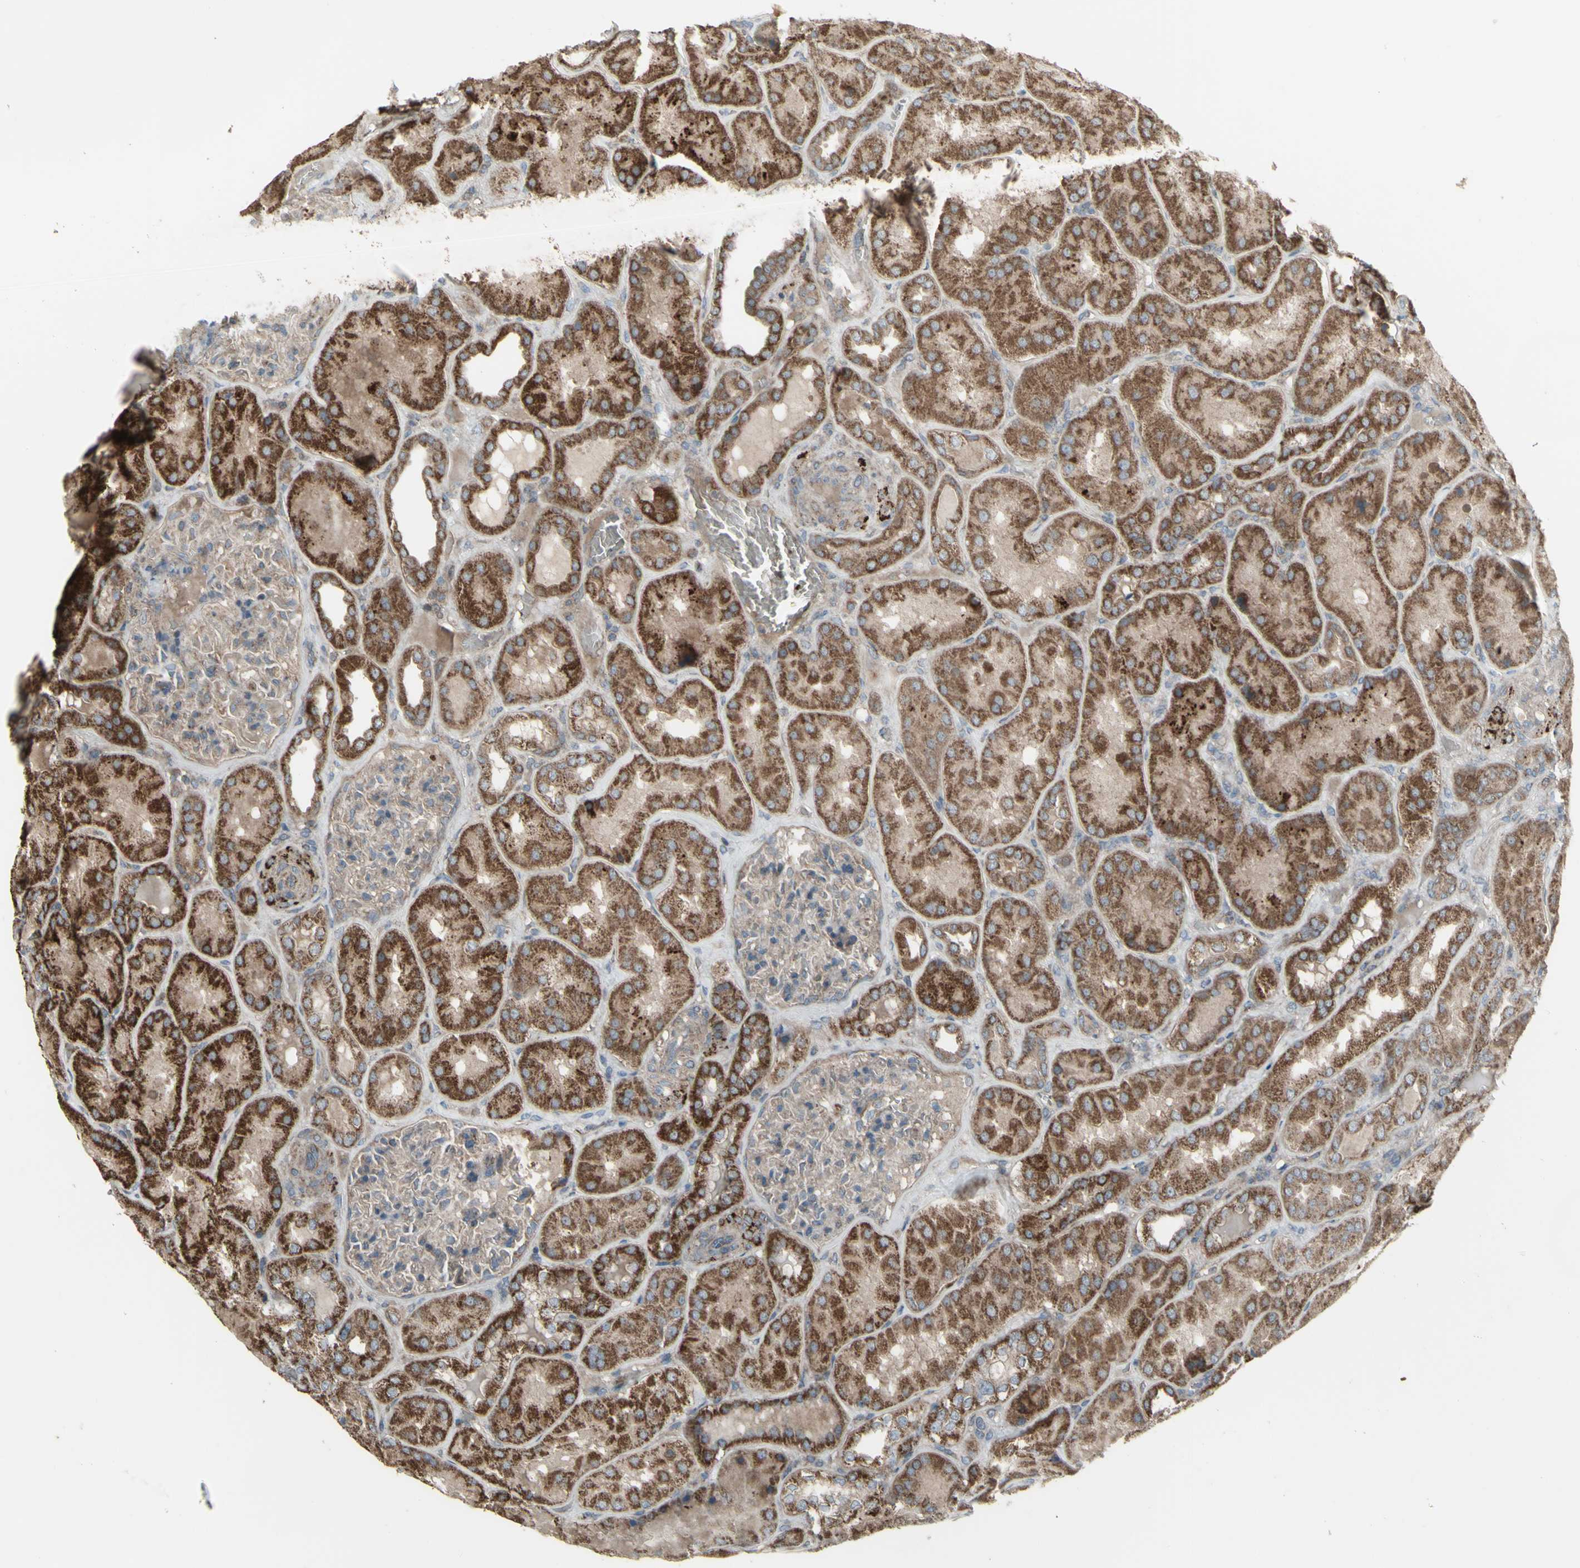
{"staining": {"intensity": "weak", "quantity": ">75%", "location": "cytoplasmic/membranous"}, "tissue": "kidney", "cell_type": "Cells in glomeruli", "image_type": "normal", "snomed": [{"axis": "morphology", "description": "Normal tissue, NOS"}, {"axis": "topography", "description": "Kidney"}], "caption": "Protein staining exhibits weak cytoplasmic/membranous expression in approximately >75% of cells in glomeruli in benign kidney.", "gene": "SHC1", "patient": {"sex": "female", "age": 56}}